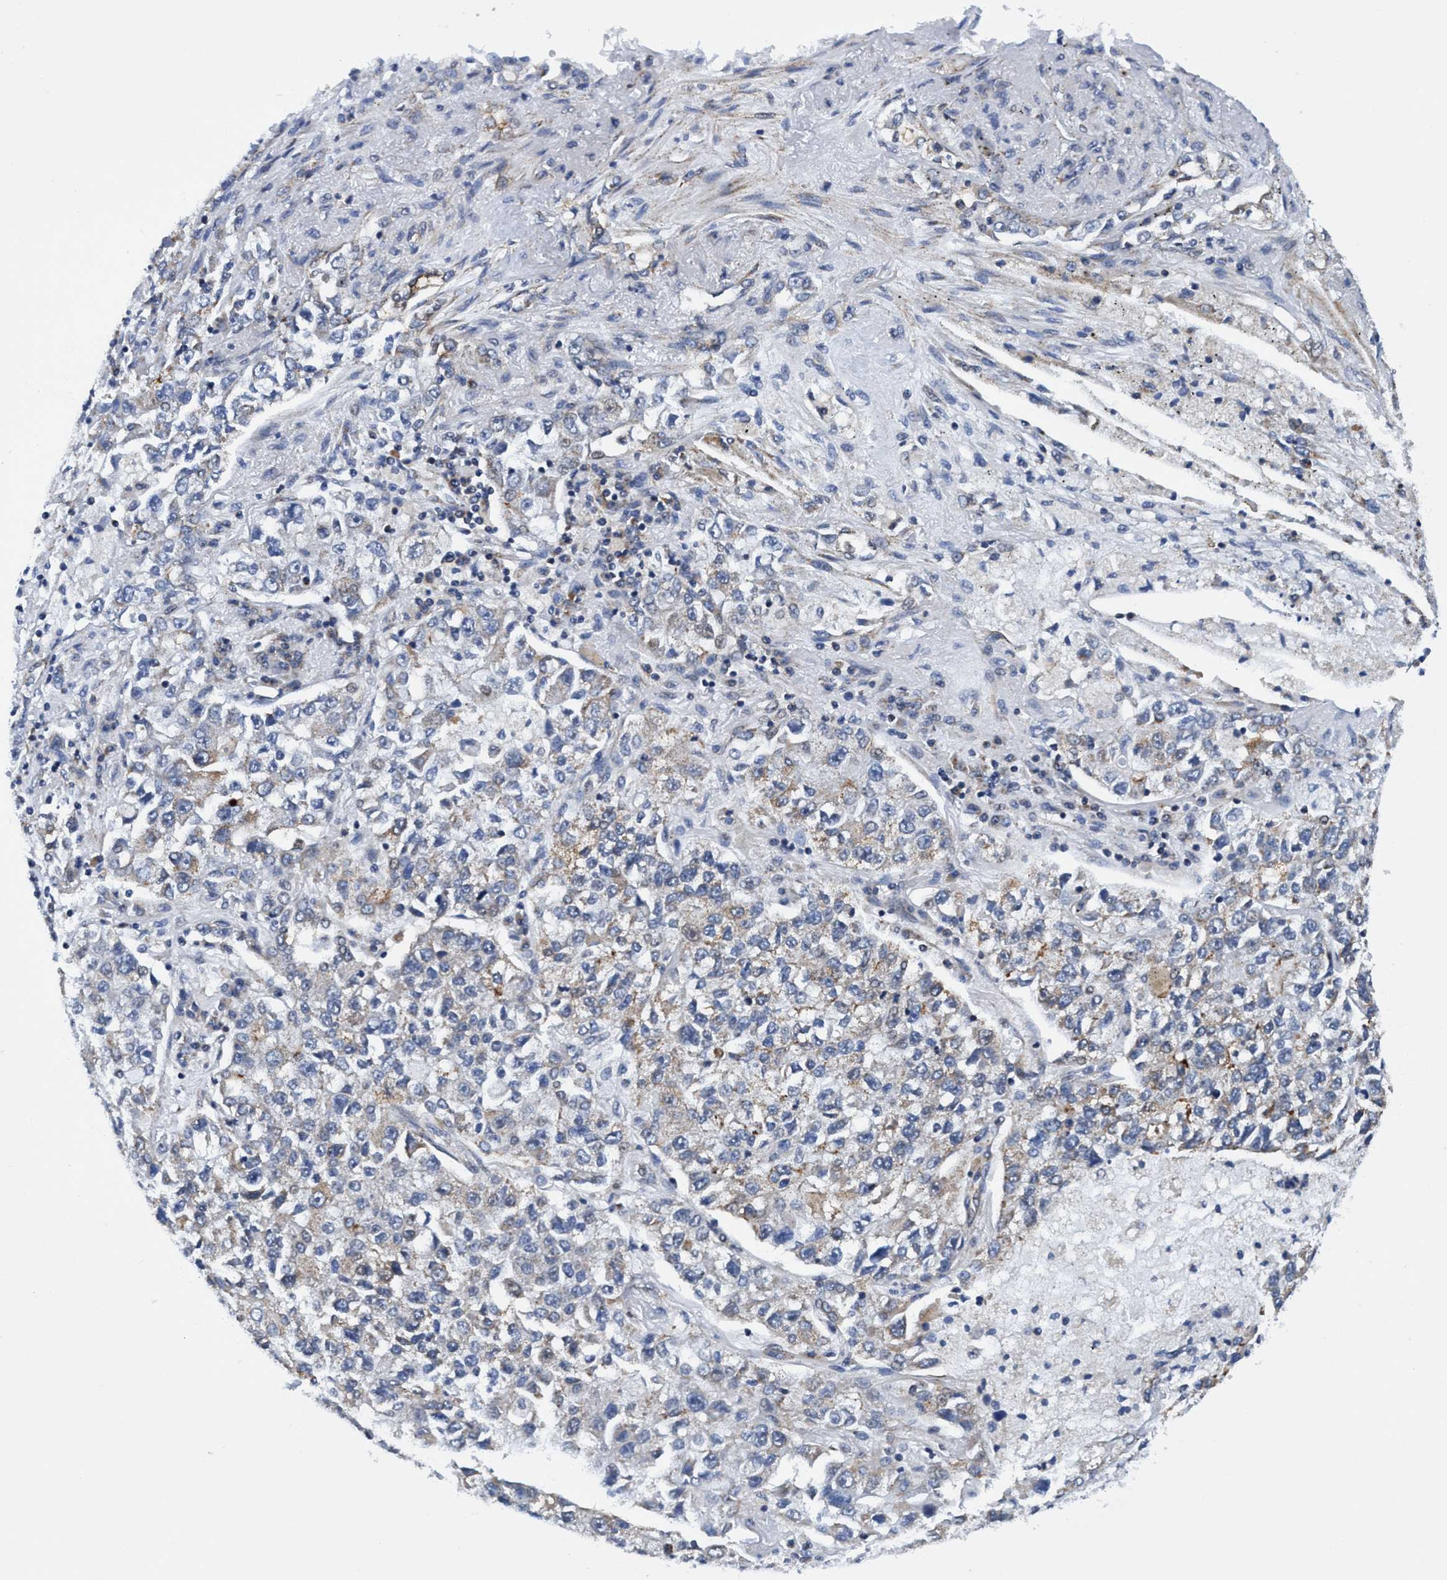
{"staining": {"intensity": "weak", "quantity": "<25%", "location": "cytoplasmic/membranous"}, "tissue": "lung cancer", "cell_type": "Tumor cells", "image_type": "cancer", "snomed": [{"axis": "morphology", "description": "Adenocarcinoma, NOS"}, {"axis": "topography", "description": "Lung"}], "caption": "High magnification brightfield microscopy of lung cancer stained with DAB (brown) and counterstained with hematoxylin (blue): tumor cells show no significant positivity.", "gene": "AGAP2", "patient": {"sex": "male", "age": 49}}